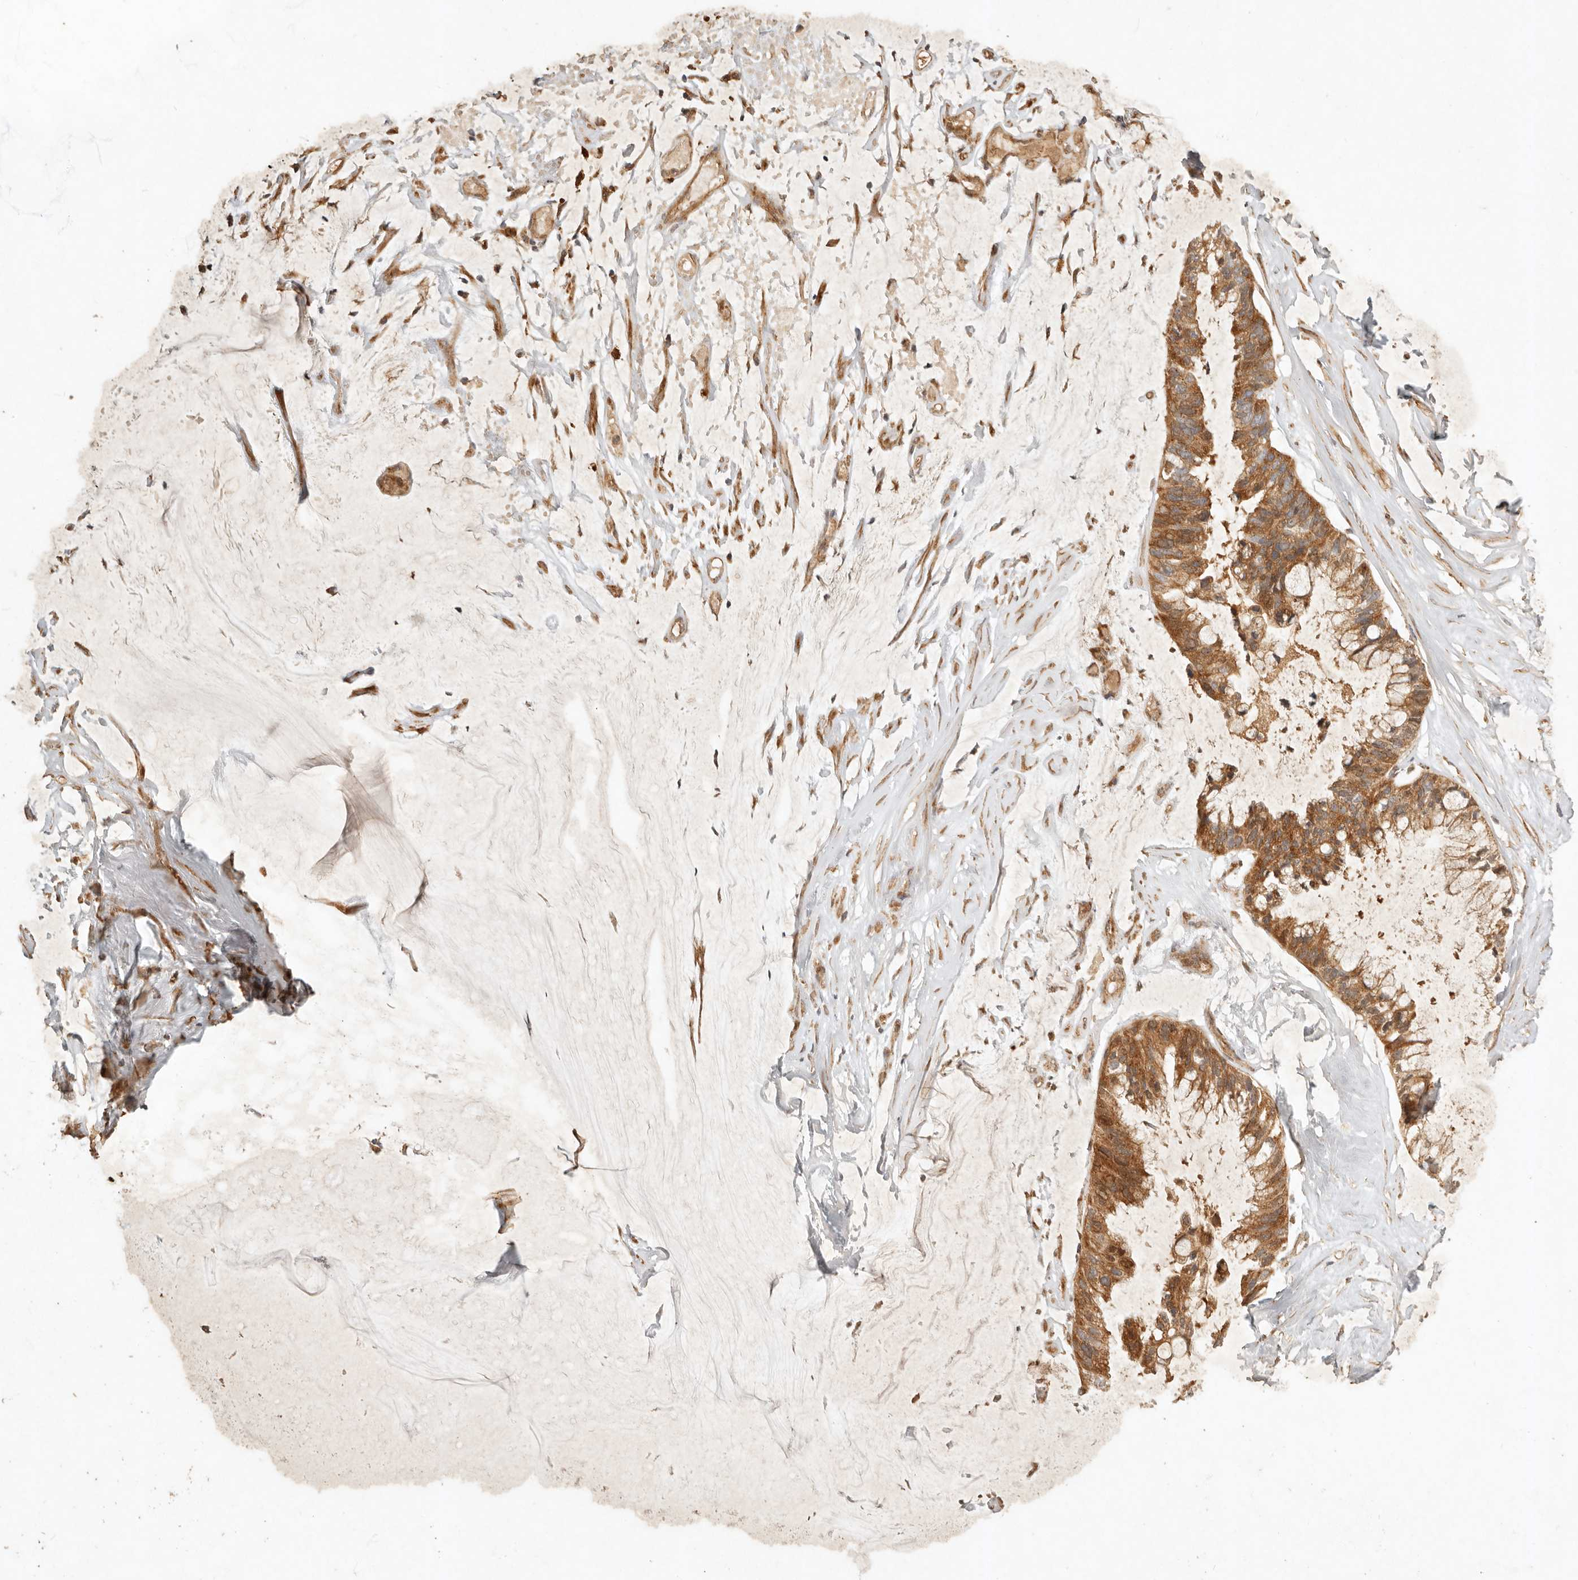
{"staining": {"intensity": "moderate", "quantity": ">75%", "location": "cytoplasmic/membranous"}, "tissue": "ovarian cancer", "cell_type": "Tumor cells", "image_type": "cancer", "snomed": [{"axis": "morphology", "description": "Cystadenocarcinoma, mucinous, NOS"}, {"axis": "topography", "description": "Ovary"}], "caption": "The immunohistochemical stain labels moderate cytoplasmic/membranous staining in tumor cells of mucinous cystadenocarcinoma (ovarian) tissue.", "gene": "CLEC4C", "patient": {"sex": "female", "age": 39}}